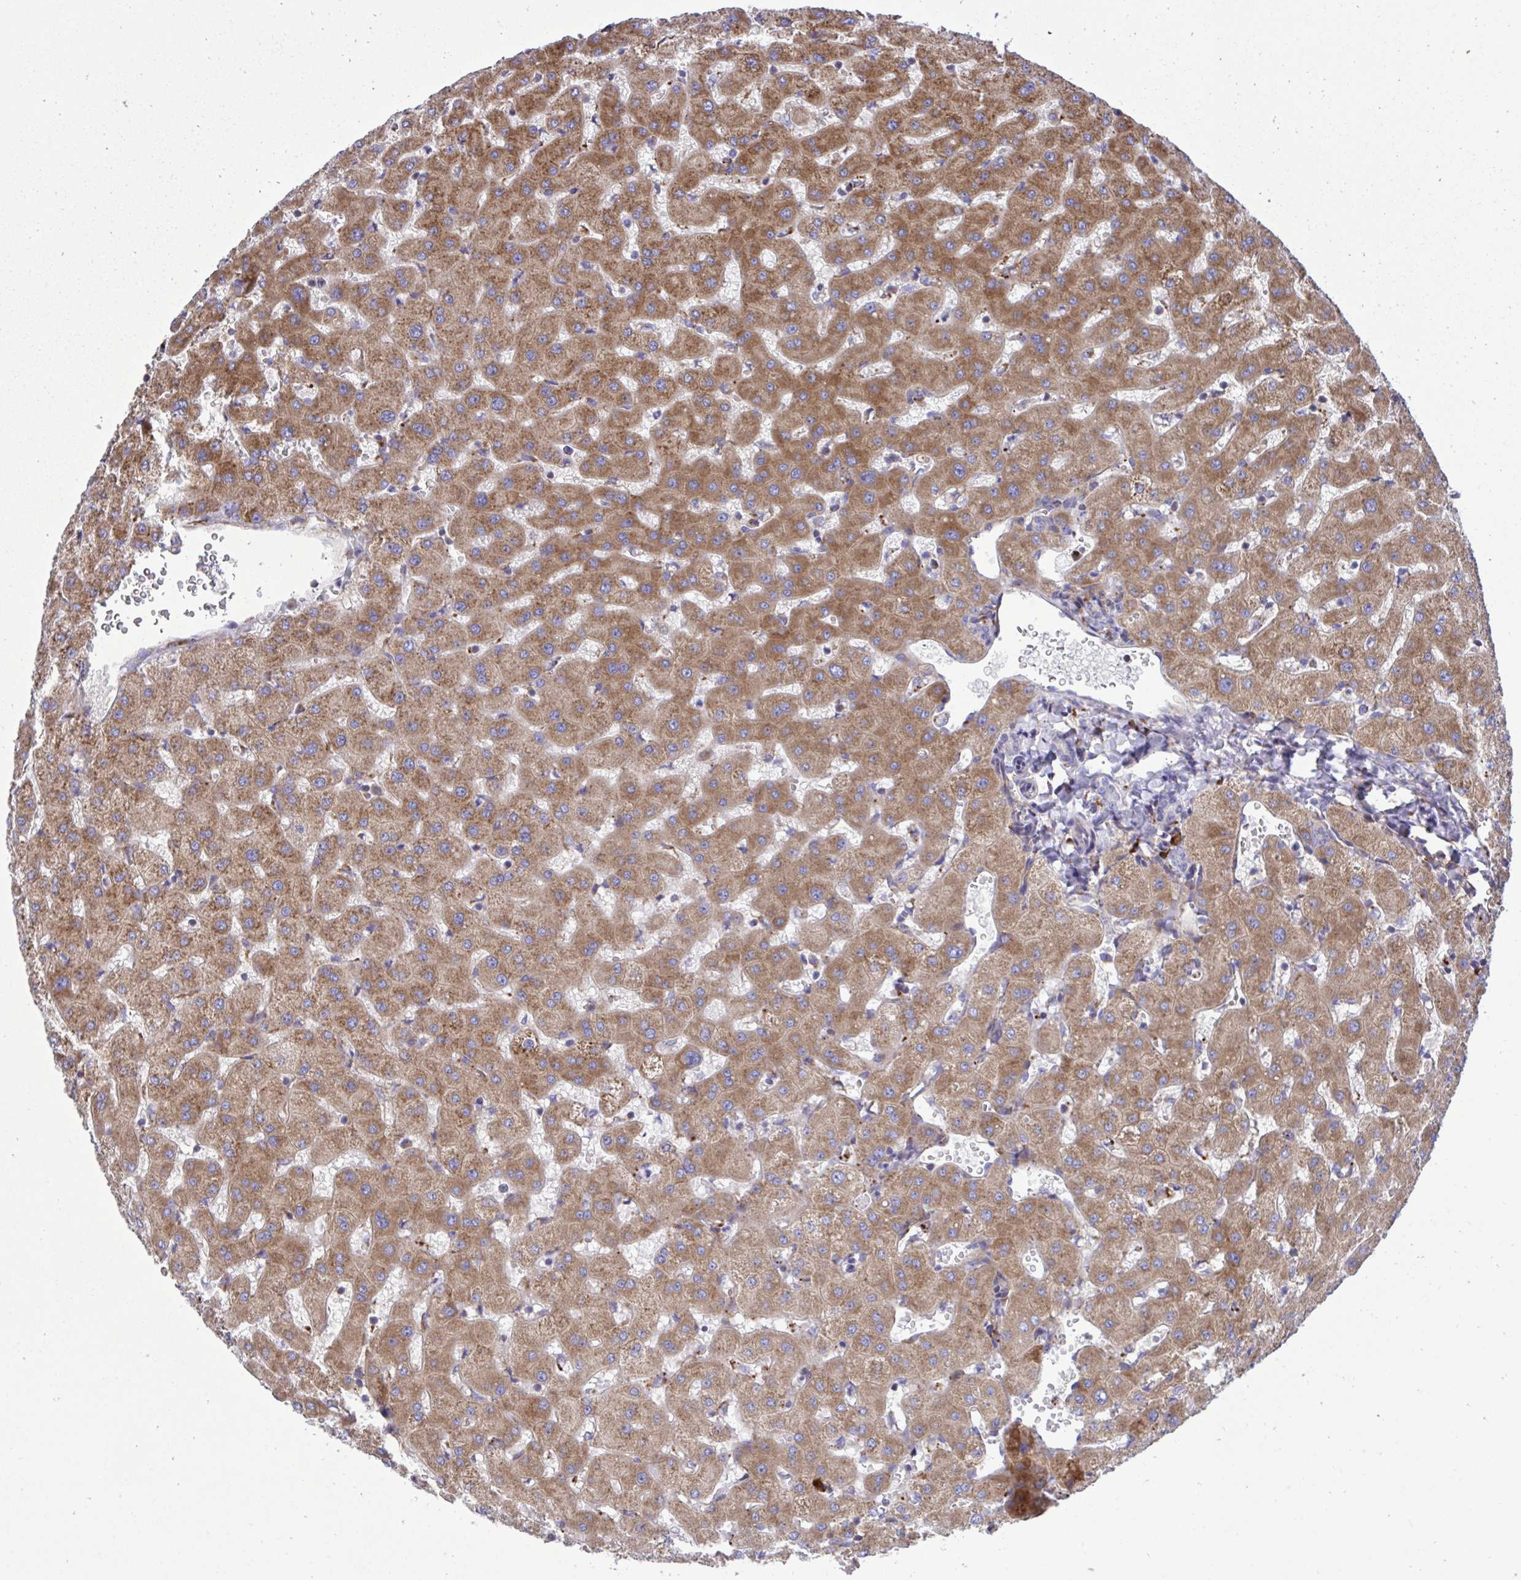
{"staining": {"intensity": "negative", "quantity": "none", "location": "none"}, "tissue": "liver", "cell_type": "Cholangiocytes", "image_type": "normal", "snomed": [{"axis": "morphology", "description": "Normal tissue, NOS"}, {"axis": "topography", "description": "Liver"}], "caption": "IHC of unremarkable liver exhibits no expression in cholangiocytes. Nuclei are stained in blue.", "gene": "RPS15", "patient": {"sex": "female", "age": 63}}